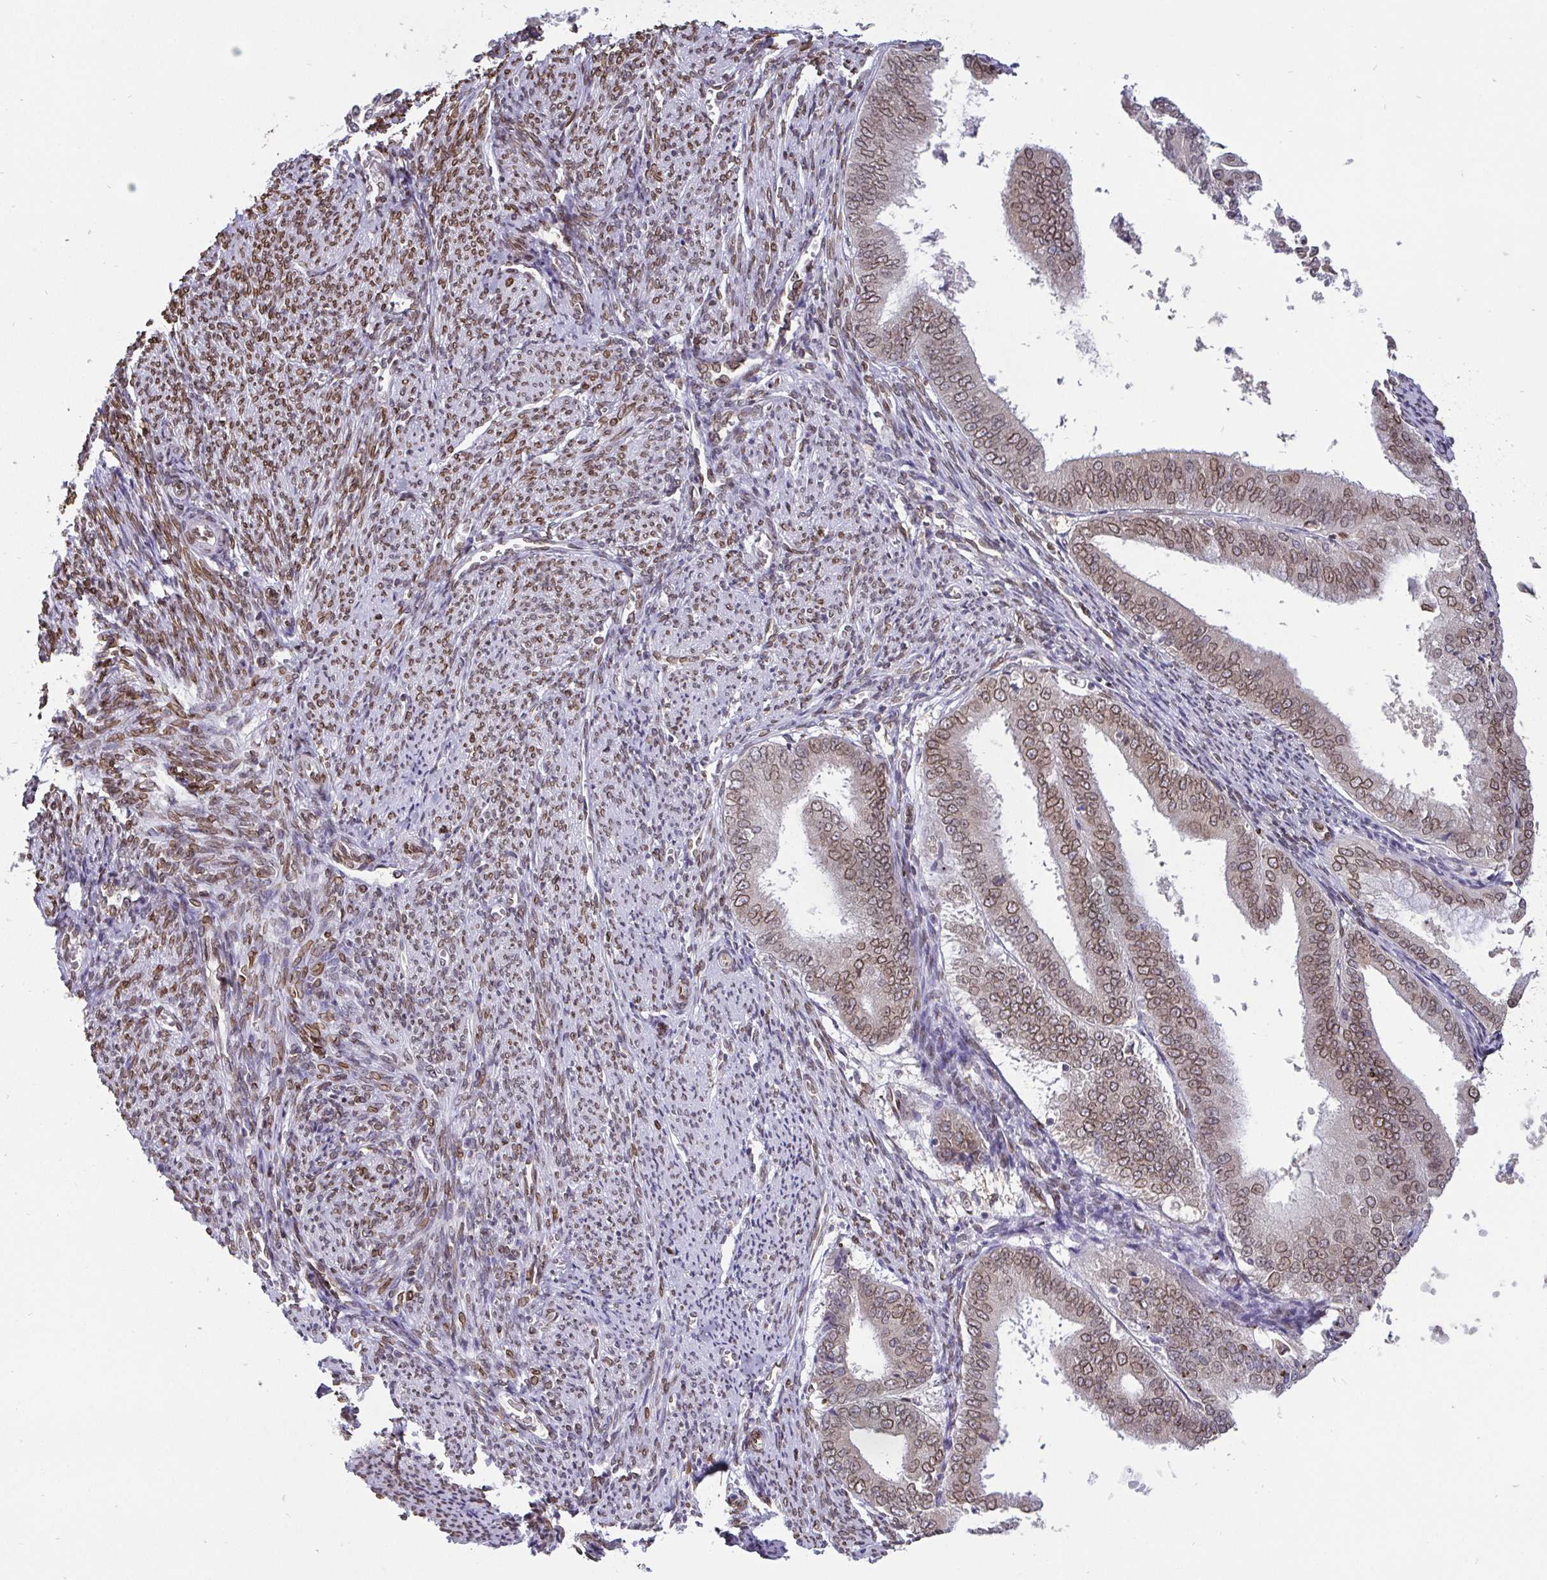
{"staining": {"intensity": "moderate", "quantity": ">75%", "location": "cytoplasmic/membranous,nuclear"}, "tissue": "endometrial cancer", "cell_type": "Tumor cells", "image_type": "cancer", "snomed": [{"axis": "morphology", "description": "Adenocarcinoma, NOS"}, {"axis": "topography", "description": "Endometrium"}], "caption": "DAB (3,3'-diaminobenzidine) immunohistochemical staining of human adenocarcinoma (endometrial) shows moderate cytoplasmic/membranous and nuclear protein expression in about >75% of tumor cells.", "gene": "EMD", "patient": {"sex": "female", "age": 63}}